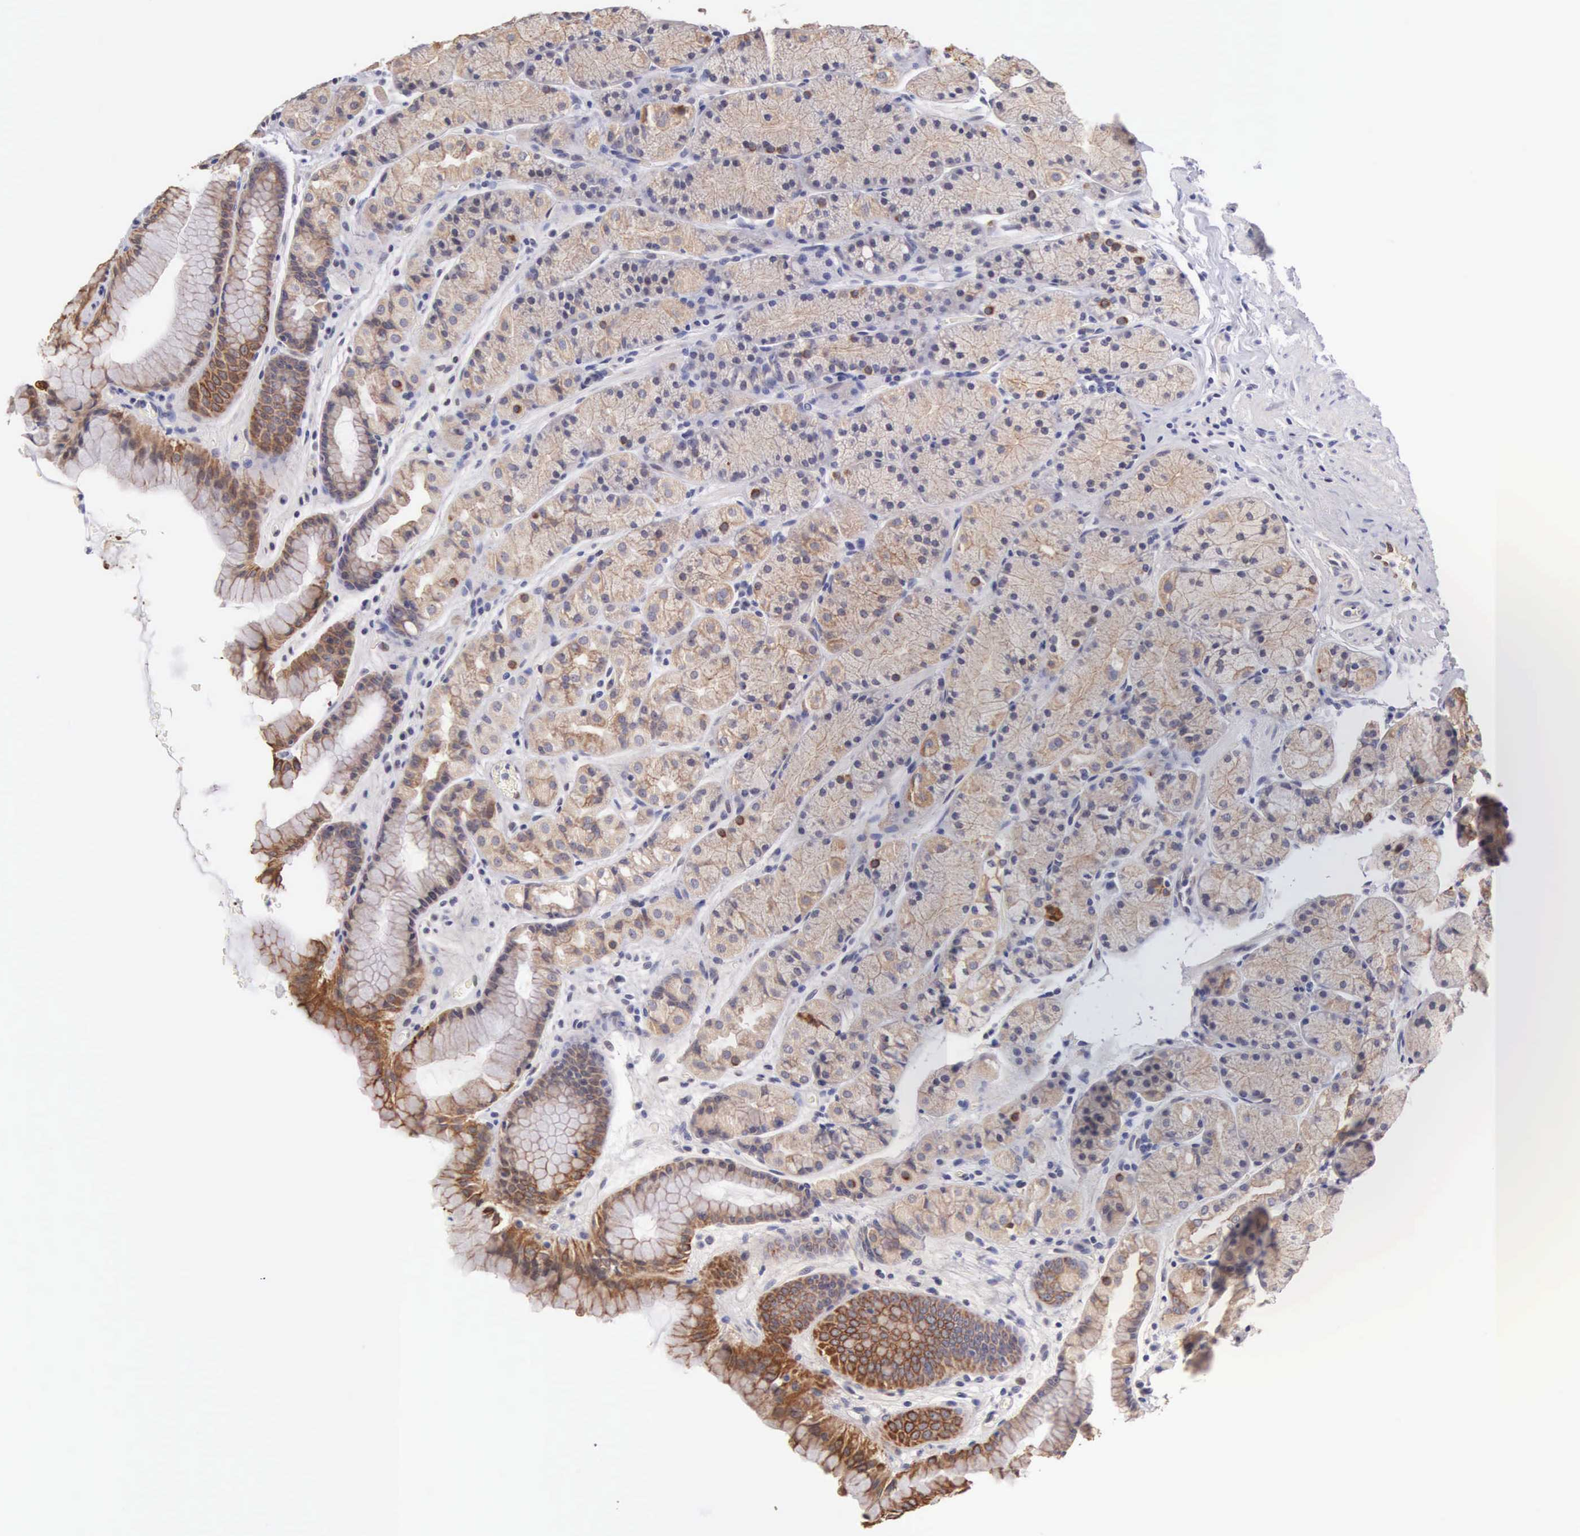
{"staining": {"intensity": "moderate", "quantity": ">75%", "location": "cytoplasmic/membranous"}, "tissue": "stomach", "cell_type": "Glandular cells", "image_type": "normal", "snomed": [{"axis": "morphology", "description": "Normal tissue, NOS"}, {"axis": "topography", "description": "Stomach, upper"}], "caption": "This image reveals unremarkable stomach stained with immunohistochemistry to label a protein in brown. The cytoplasmic/membranous of glandular cells show moderate positivity for the protein. Nuclei are counter-stained blue.", "gene": "PIR", "patient": {"sex": "male", "age": 72}}